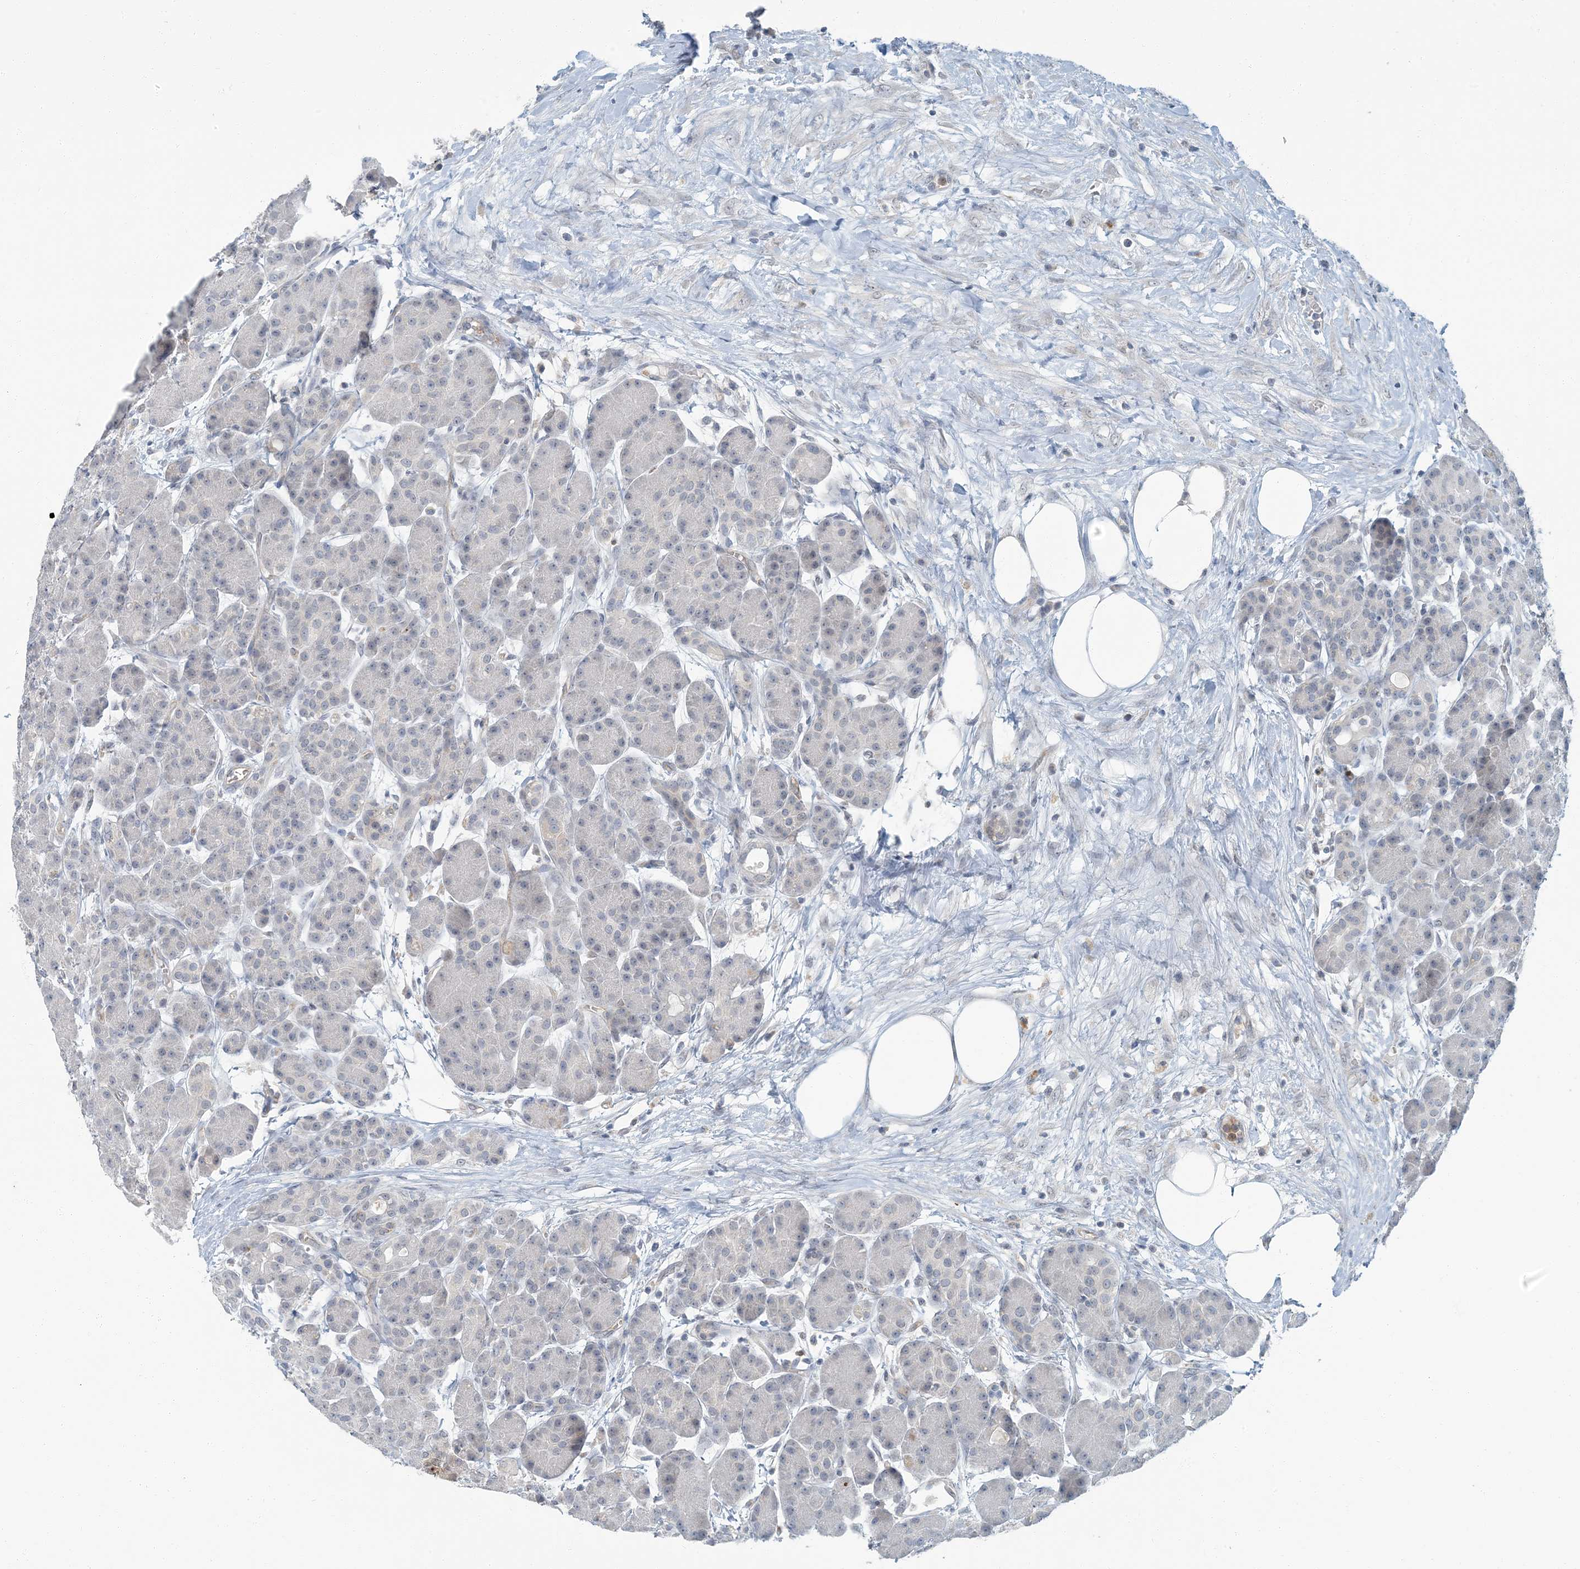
{"staining": {"intensity": "negative", "quantity": "none", "location": "none"}, "tissue": "pancreas", "cell_type": "Exocrine glandular cells", "image_type": "normal", "snomed": [{"axis": "morphology", "description": "Normal tissue, NOS"}, {"axis": "topography", "description": "Pancreas"}], "caption": "An immunohistochemistry (IHC) photomicrograph of benign pancreas is shown. There is no staining in exocrine glandular cells of pancreas.", "gene": "EPHA4", "patient": {"sex": "male", "age": 63}}